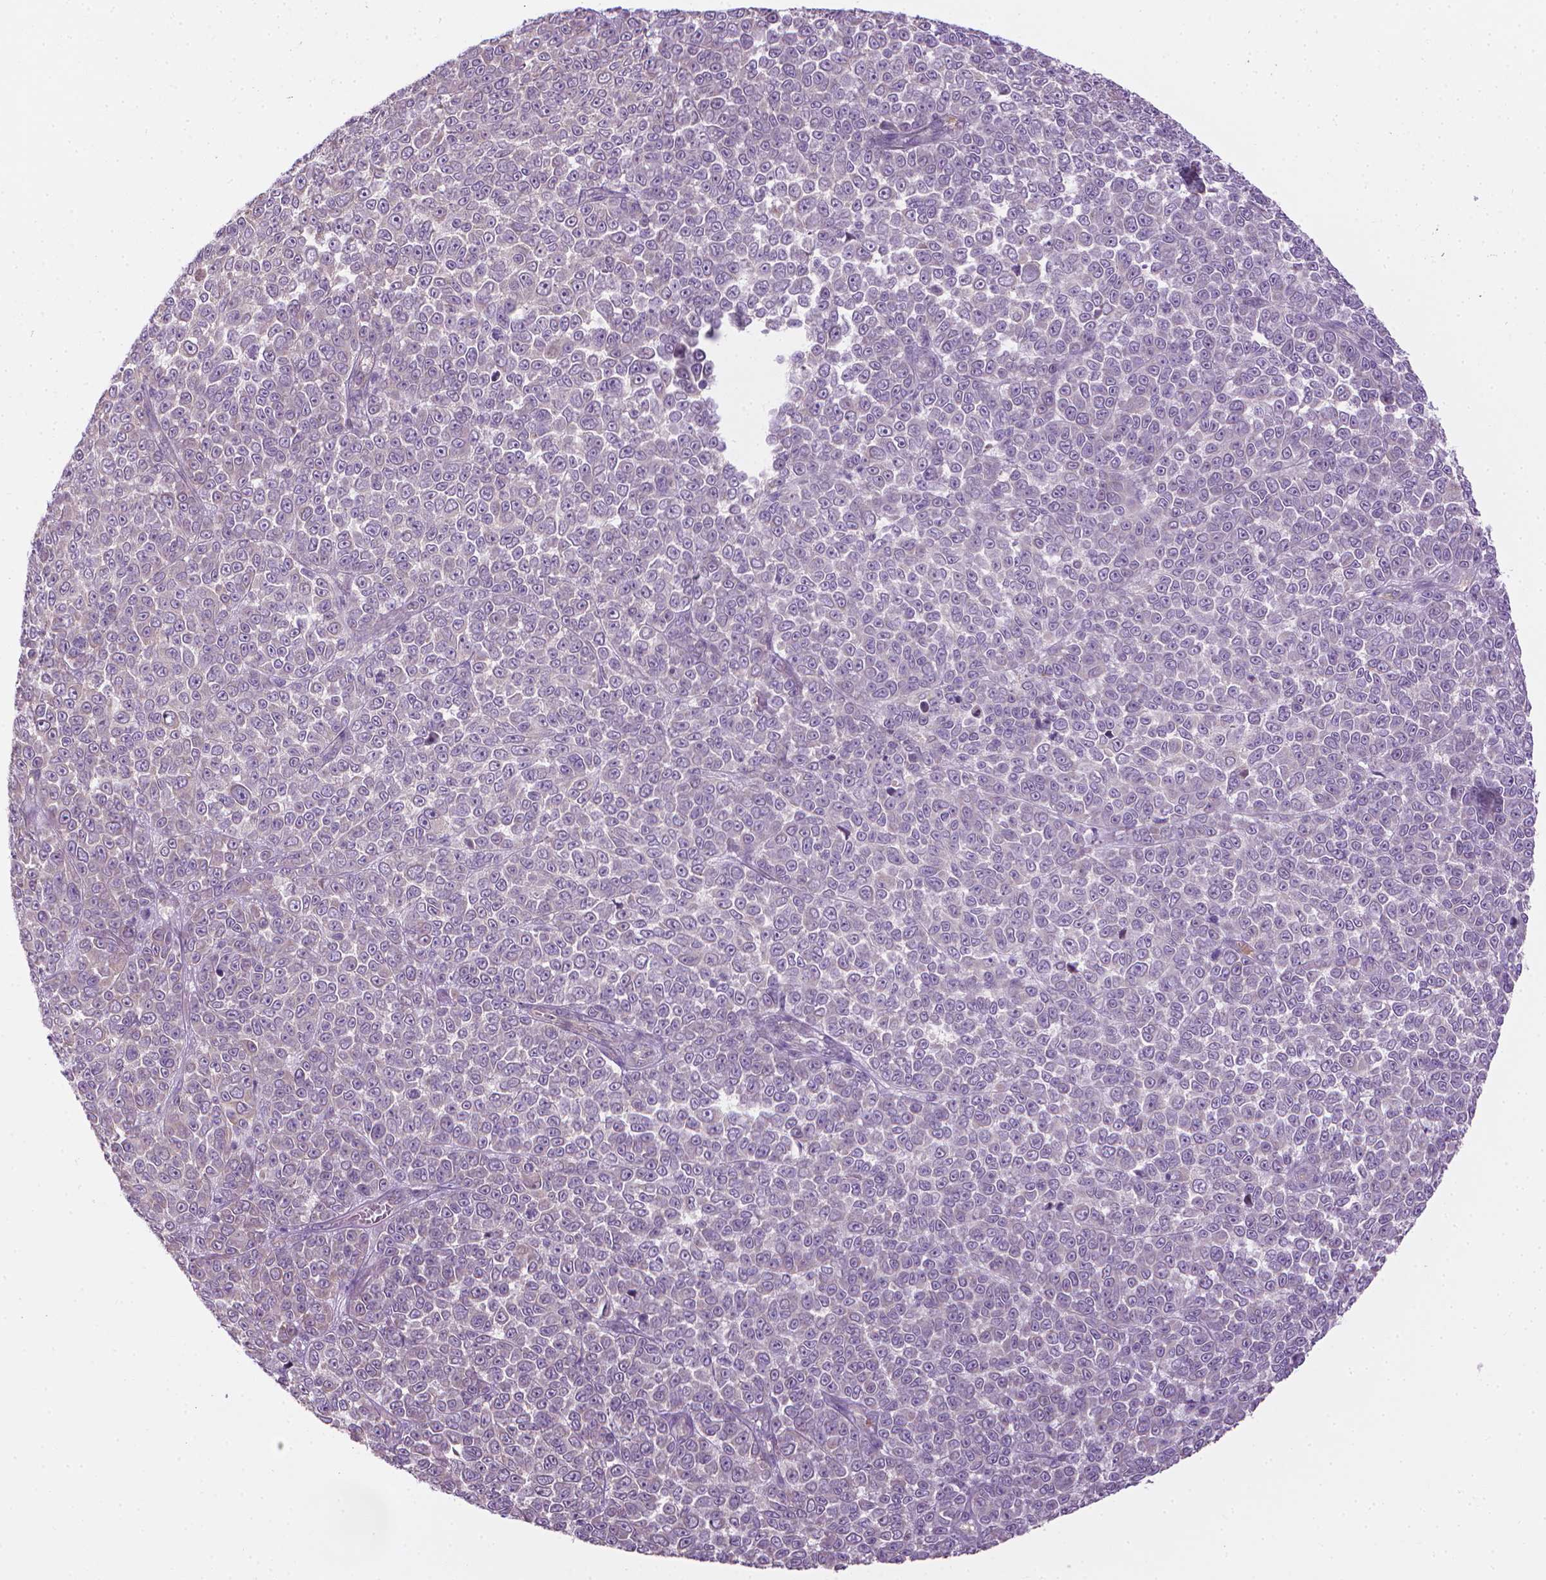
{"staining": {"intensity": "negative", "quantity": "none", "location": "none"}, "tissue": "melanoma", "cell_type": "Tumor cells", "image_type": "cancer", "snomed": [{"axis": "morphology", "description": "Malignant melanoma, NOS"}, {"axis": "topography", "description": "Skin"}], "caption": "Human melanoma stained for a protein using immunohistochemistry displays no positivity in tumor cells.", "gene": "RIIAD1", "patient": {"sex": "female", "age": 95}}